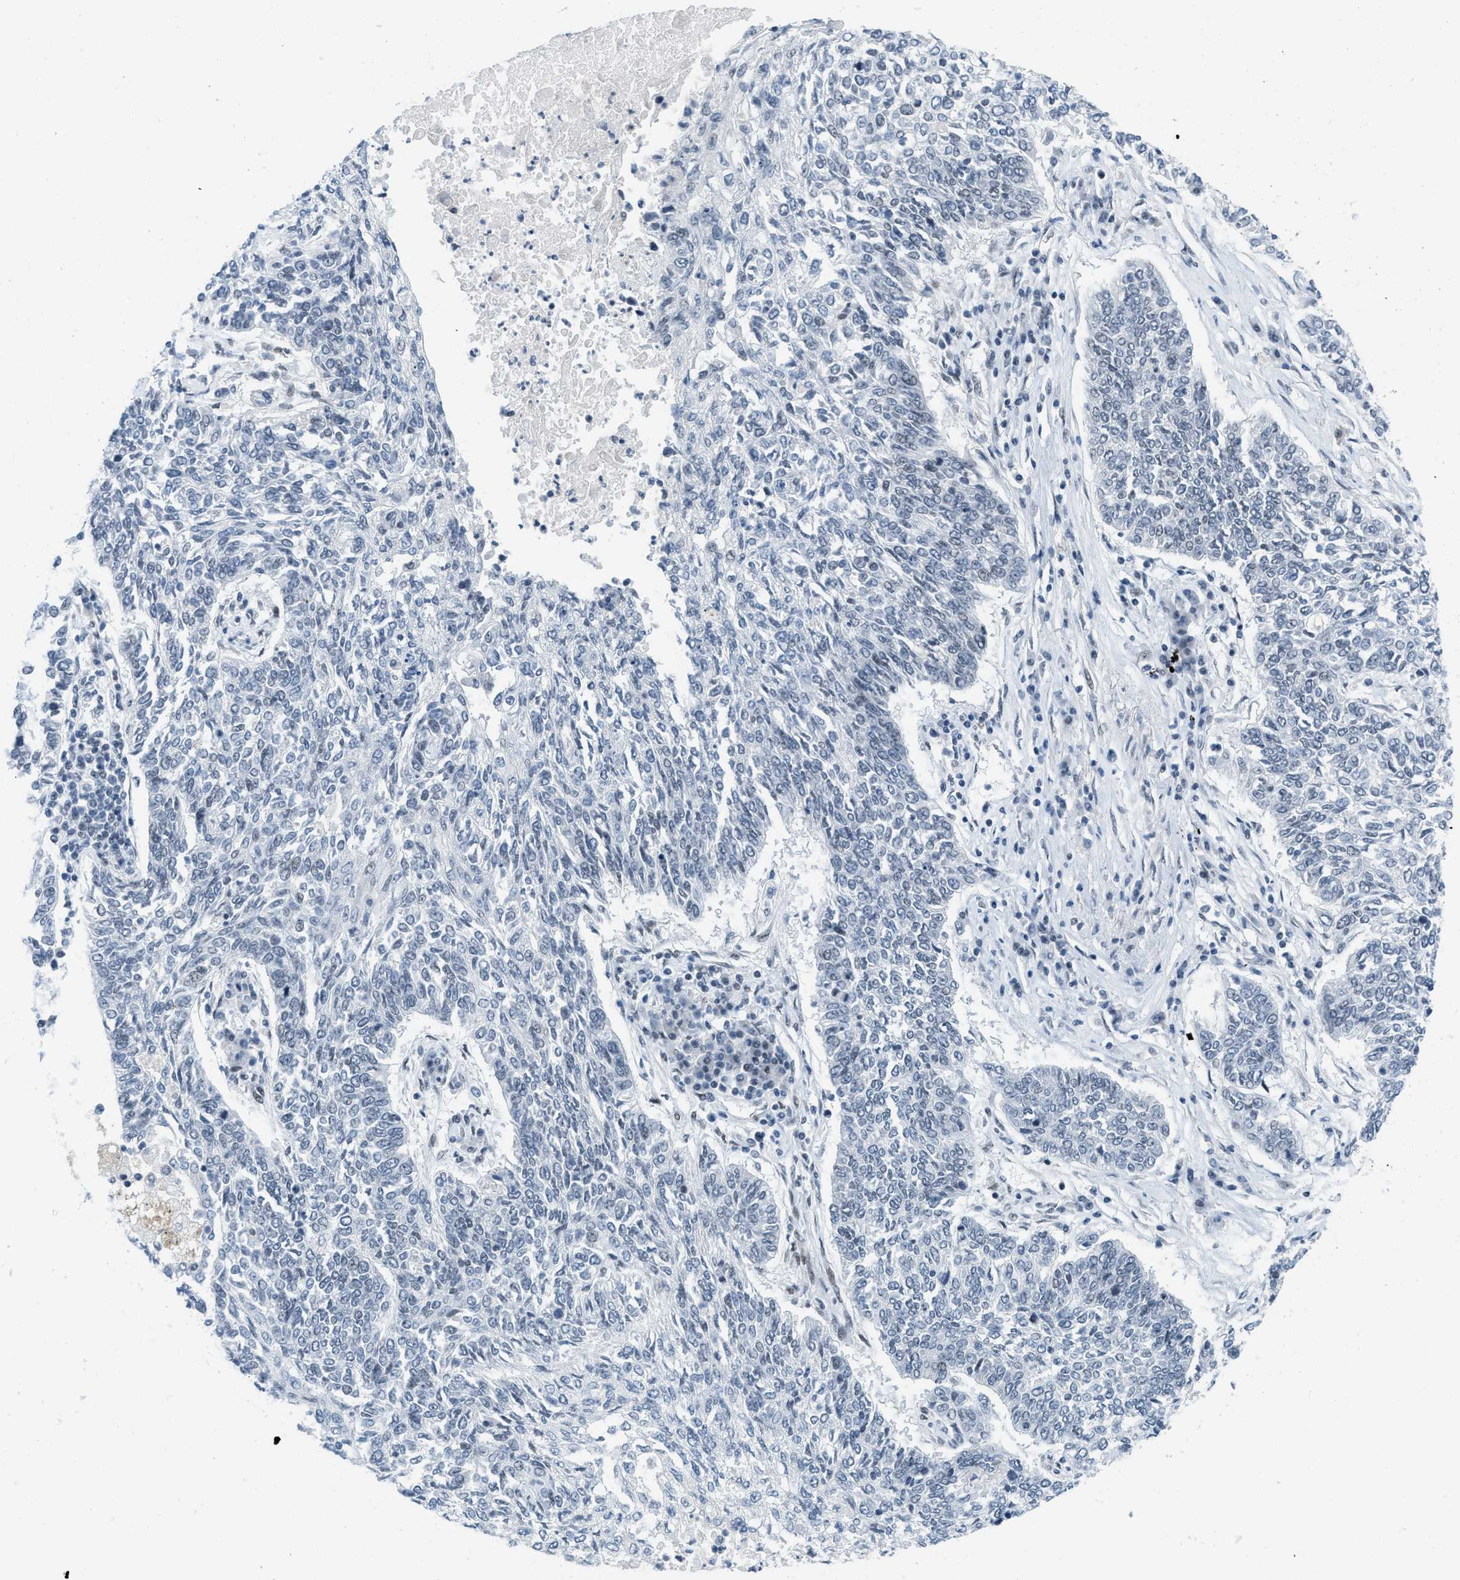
{"staining": {"intensity": "negative", "quantity": "none", "location": "none"}, "tissue": "lung cancer", "cell_type": "Tumor cells", "image_type": "cancer", "snomed": [{"axis": "morphology", "description": "Normal tissue, NOS"}, {"axis": "morphology", "description": "Squamous cell carcinoma, NOS"}, {"axis": "topography", "description": "Cartilage tissue"}, {"axis": "topography", "description": "Bronchus"}, {"axis": "topography", "description": "Lung"}], "caption": "Immunohistochemistry (IHC) photomicrograph of neoplastic tissue: lung cancer stained with DAB (3,3'-diaminobenzidine) demonstrates no significant protein staining in tumor cells. The staining is performed using DAB (3,3'-diaminobenzidine) brown chromogen with nuclei counter-stained in using hematoxylin.", "gene": "PBX1", "patient": {"sex": "female", "age": 49}}